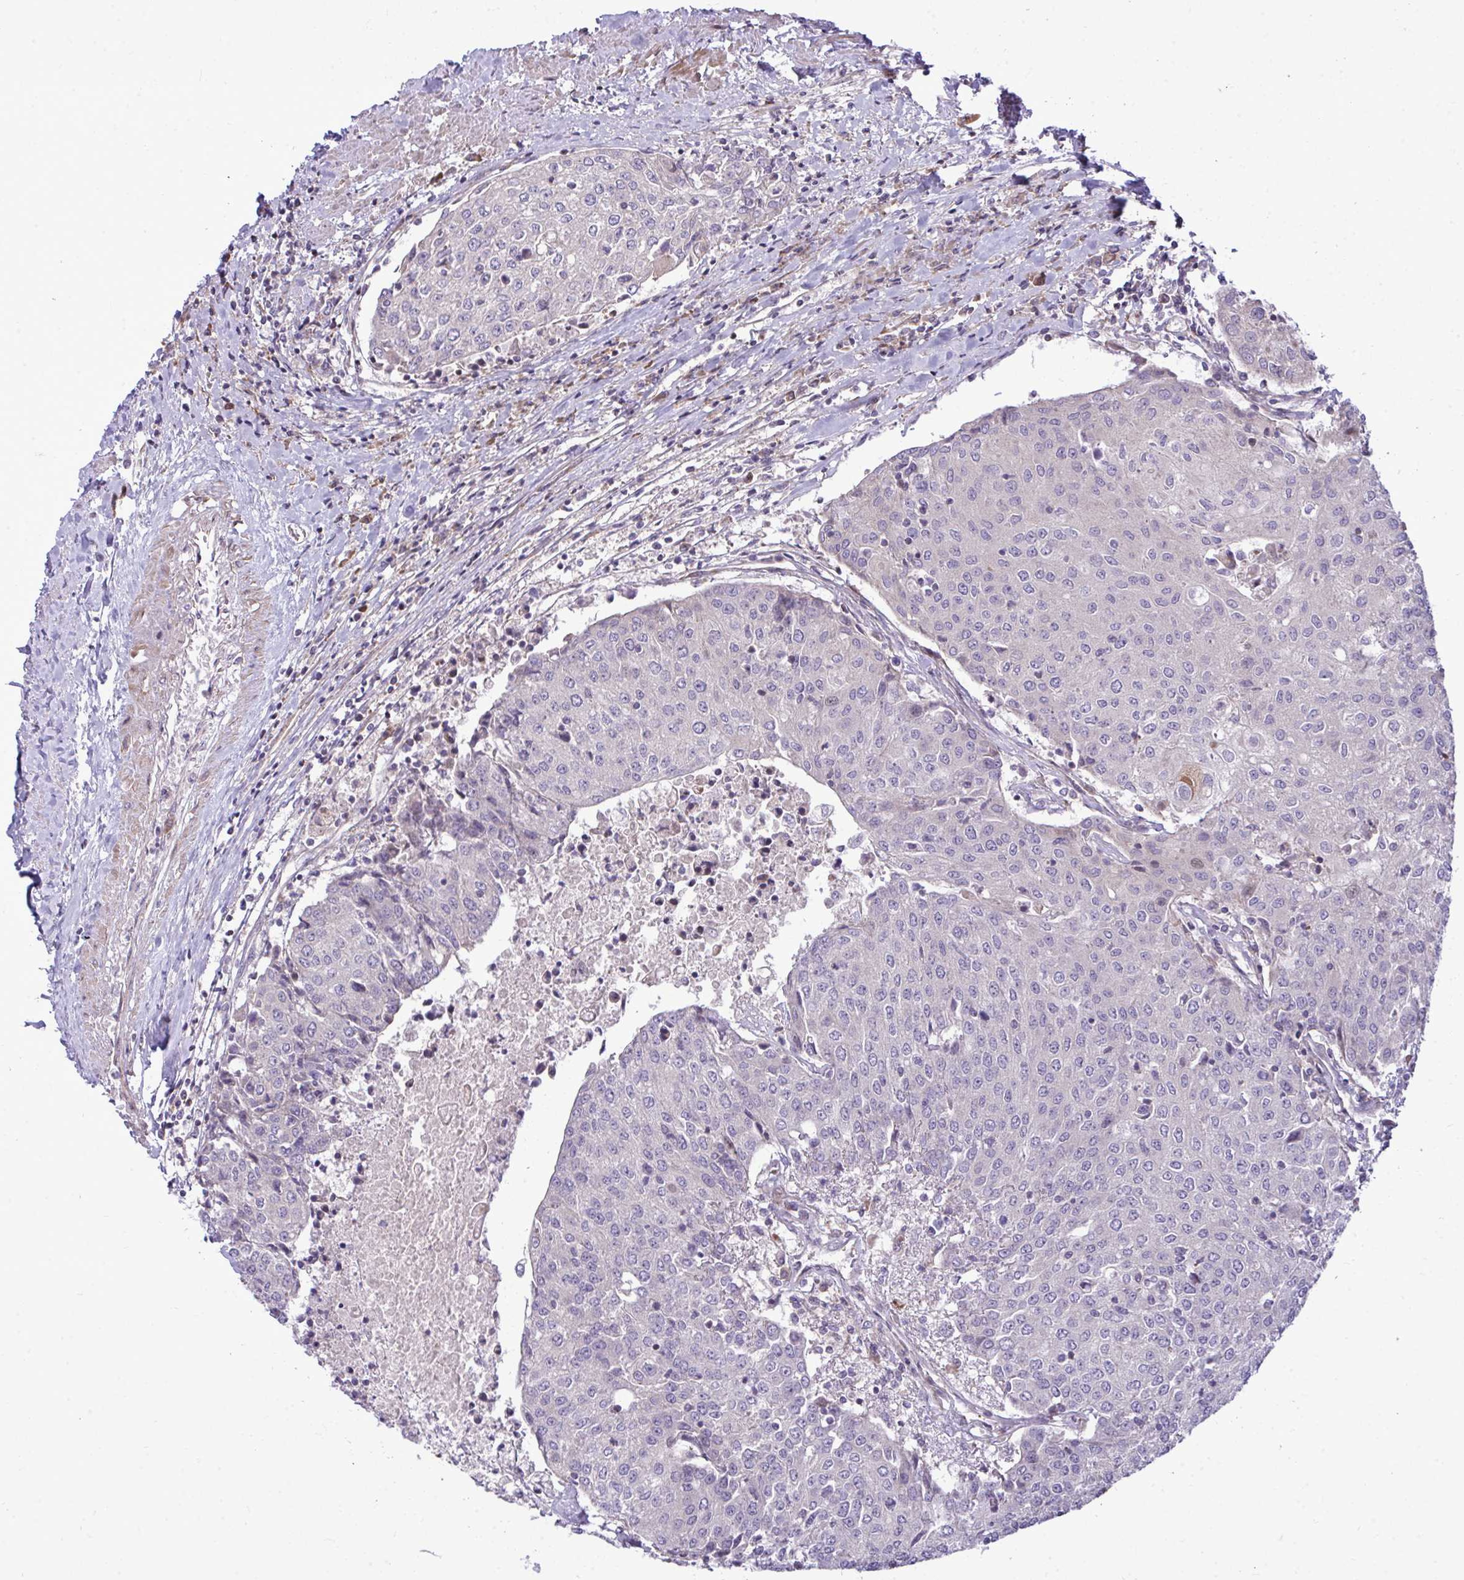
{"staining": {"intensity": "negative", "quantity": "none", "location": "none"}, "tissue": "urothelial cancer", "cell_type": "Tumor cells", "image_type": "cancer", "snomed": [{"axis": "morphology", "description": "Urothelial carcinoma, High grade"}, {"axis": "topography", "description": "Urinary bladder"}], "caption": "This histopathology image is of urothelial cancer stained with IHC to label a protein in brown with the nuclei are counter-stained blue. There is no positivity in tumor cells. The staining is performed using DAB brown chromogen with nuclei counter-stained in using hematoxylin.", "gene": "ZSCAN9", "patient": {"sex": "female", "age": 85}}